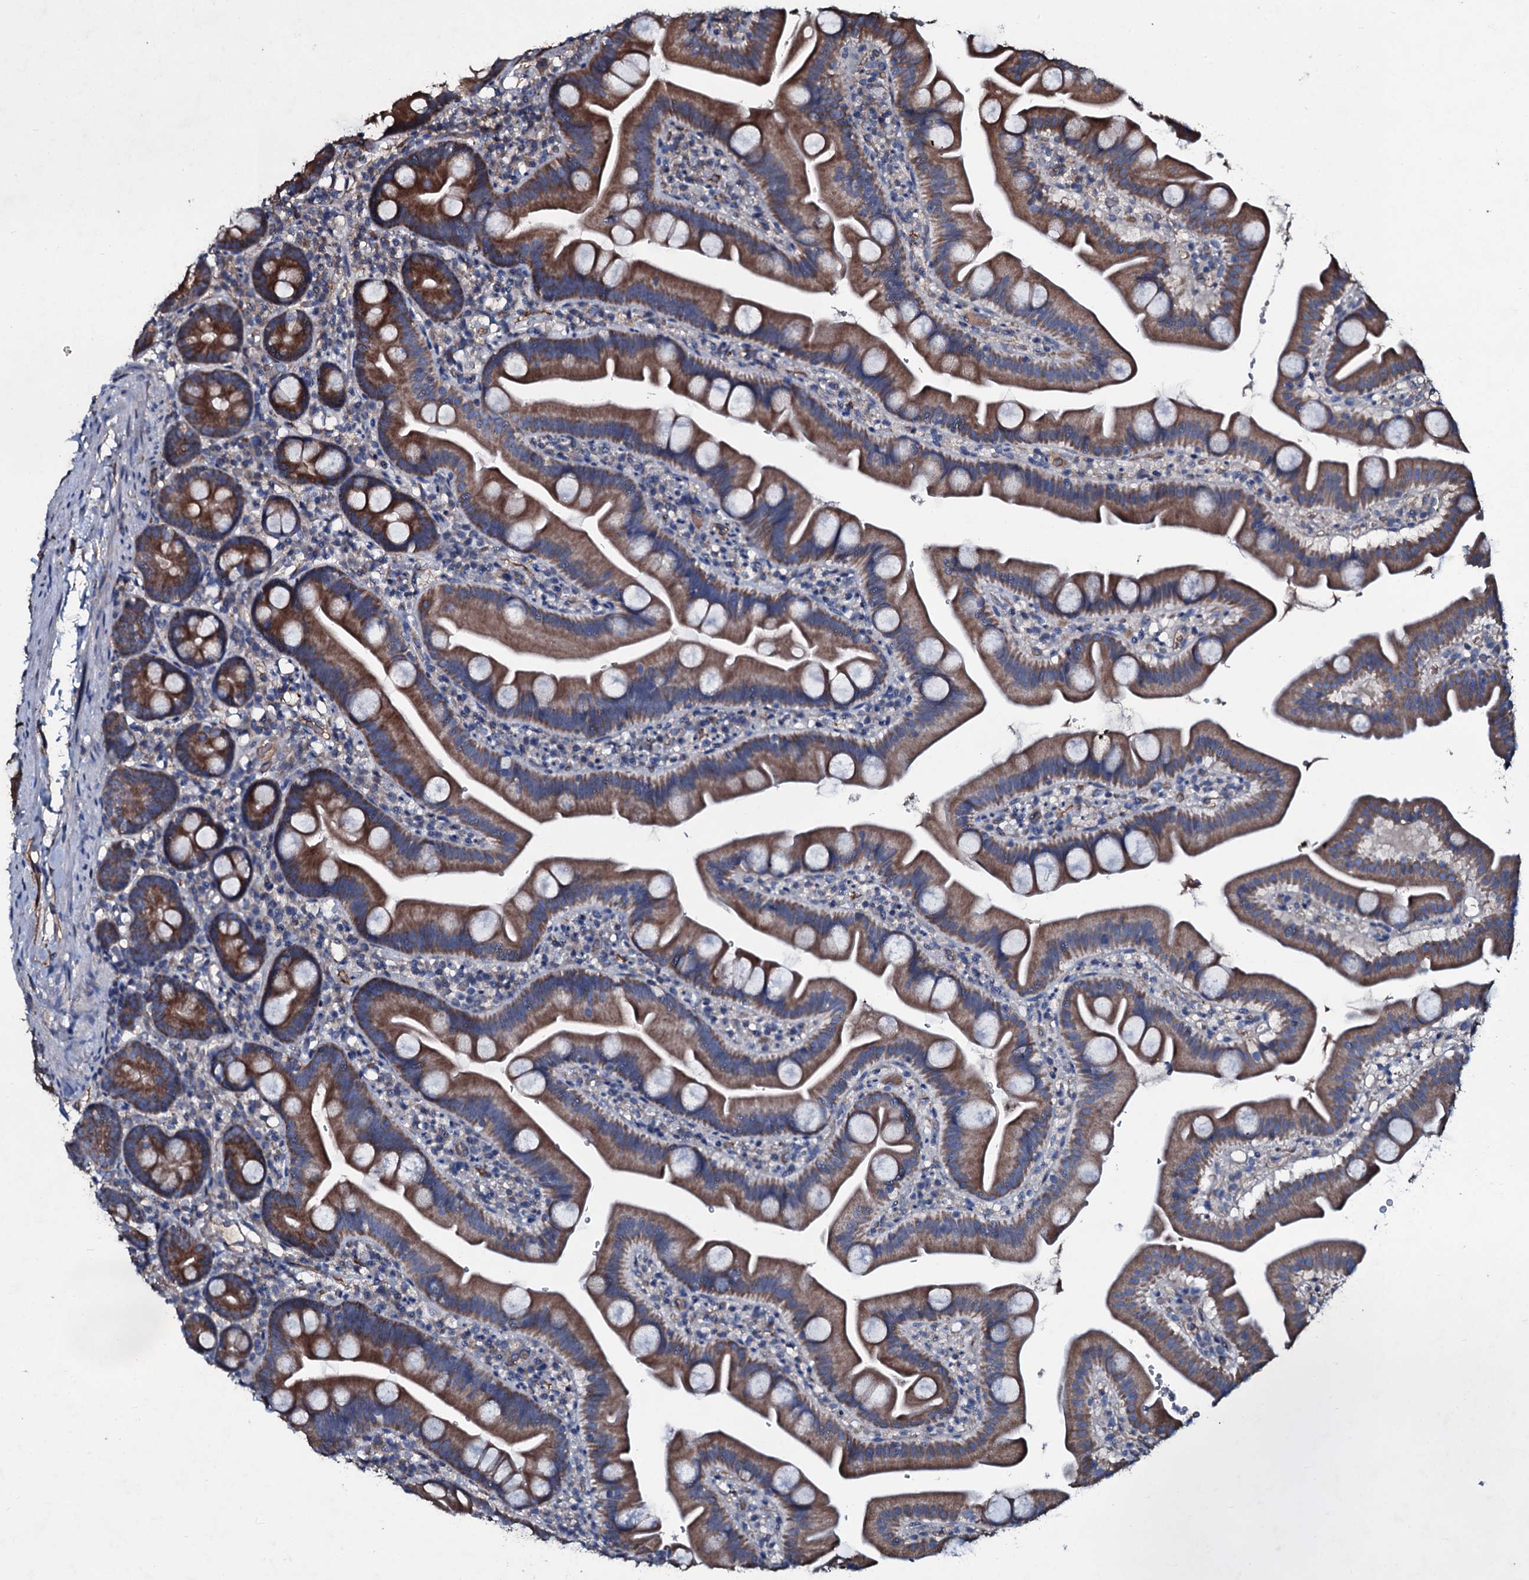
{"staining": {"intensity": "moderate", "quantity": ">75%", "location": "cytoplasmic/membranous"}, "tissue": "small intestine", "cell_type": "Glandular cells", "image_type": "normal", "snomed": [{"axis": "morphology", "description": "Normal tissue, NOS"}, {"axis": "topography", "description": "Small intestine"}], "caption": "About >75% of glandular cells in unremarkable small intestine display moderate cytoplasmic/membranous protein positivity as visualized by brown immunohistochemical staining.", "gene": "DMAC2", "patient": {"sex": "female", "age": 68}}